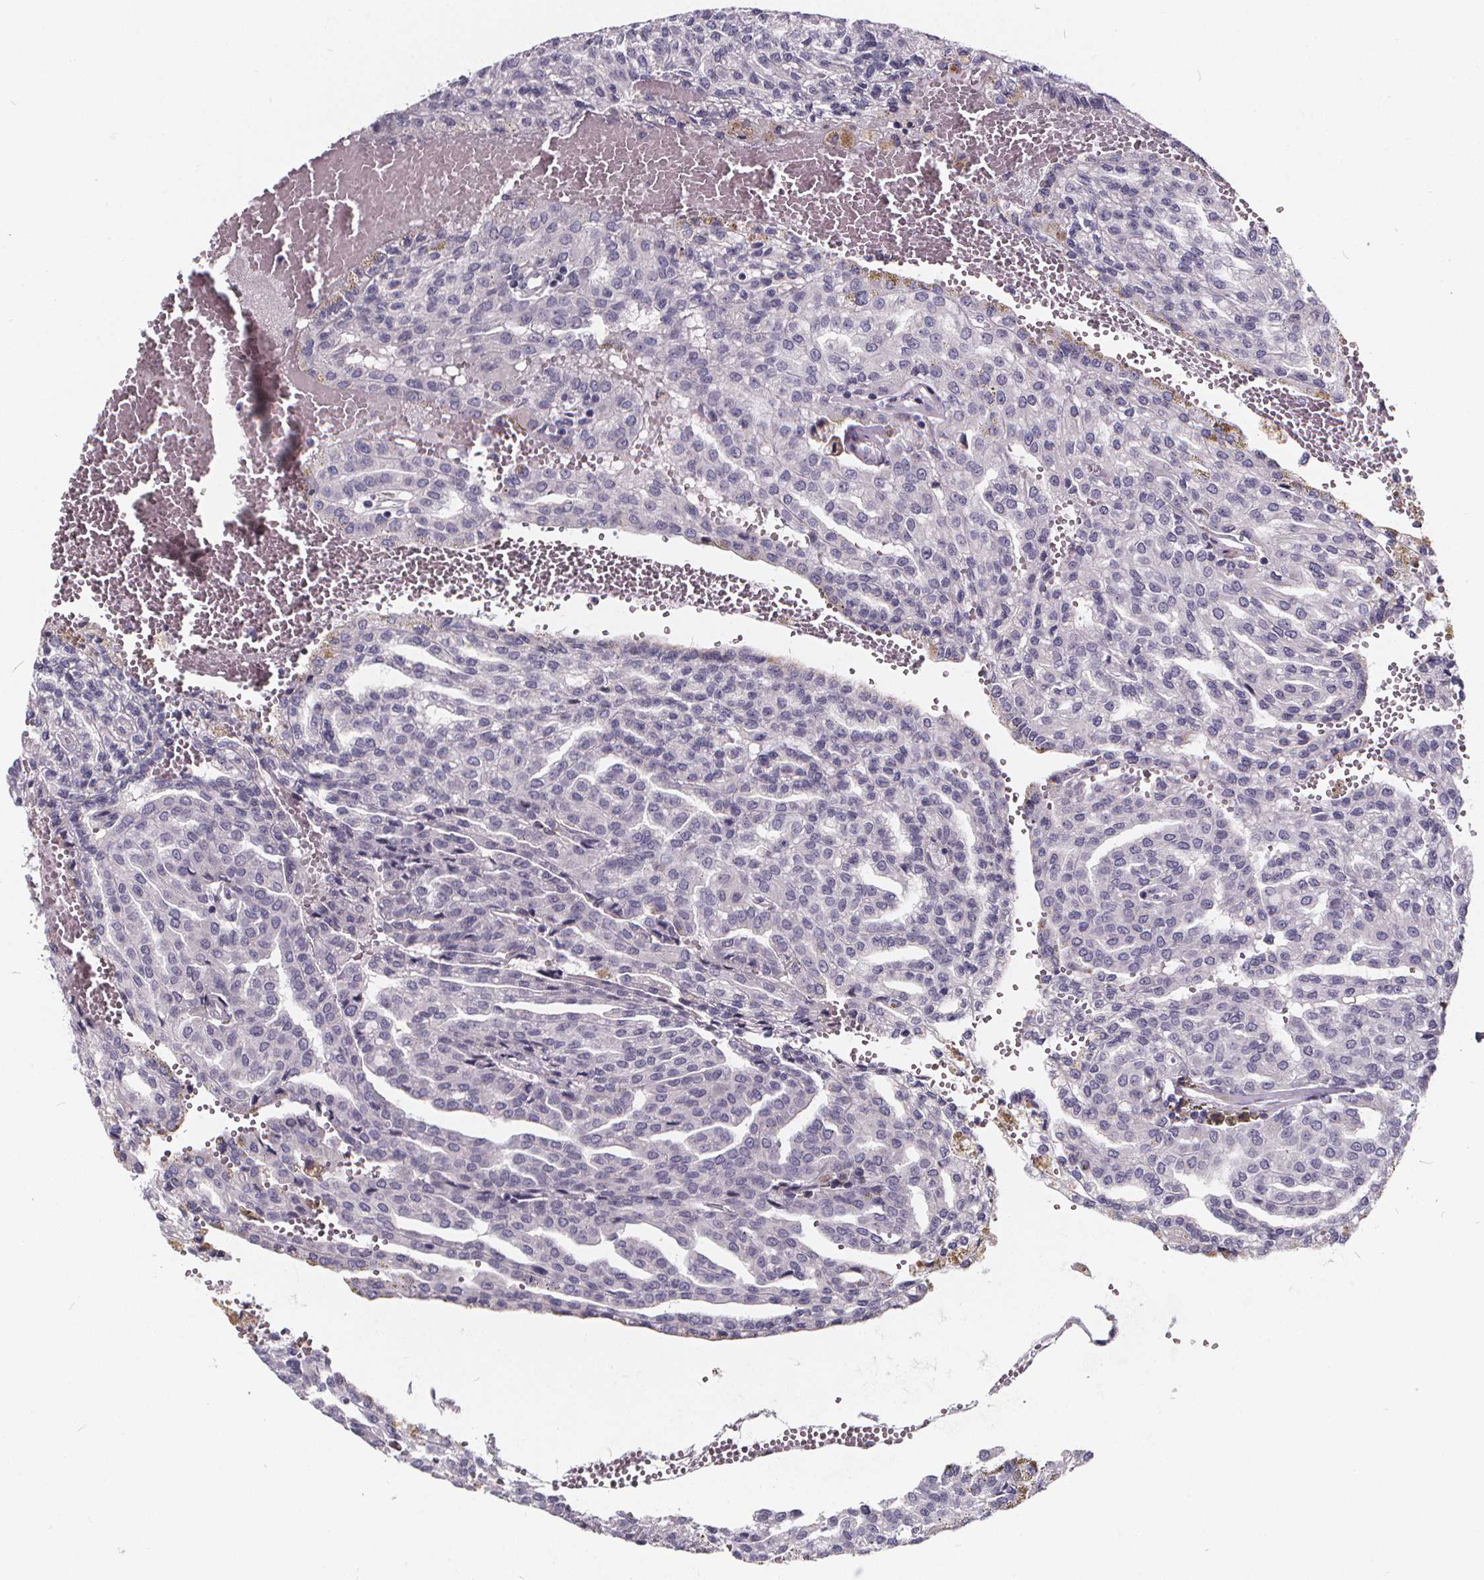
{"staining": {"intensity": "negative", "quantity": "none", "location": "none"}, "tissue": "renal cancer", "cell_type": "Tumor cells", "image_type": "cancer", "snomed": [{"axis": "morphology", "description": "Adenocarcinoma, NOS"}, {"axis": "topography", "description": "Kidney"}], "caption": "The immunohistochemistry micrograph has no significant expression in tumor cells of renal adenocarcinoma tissue.", "gene": "SPEF2", "patient": {"sex": "male", "age": 63}}